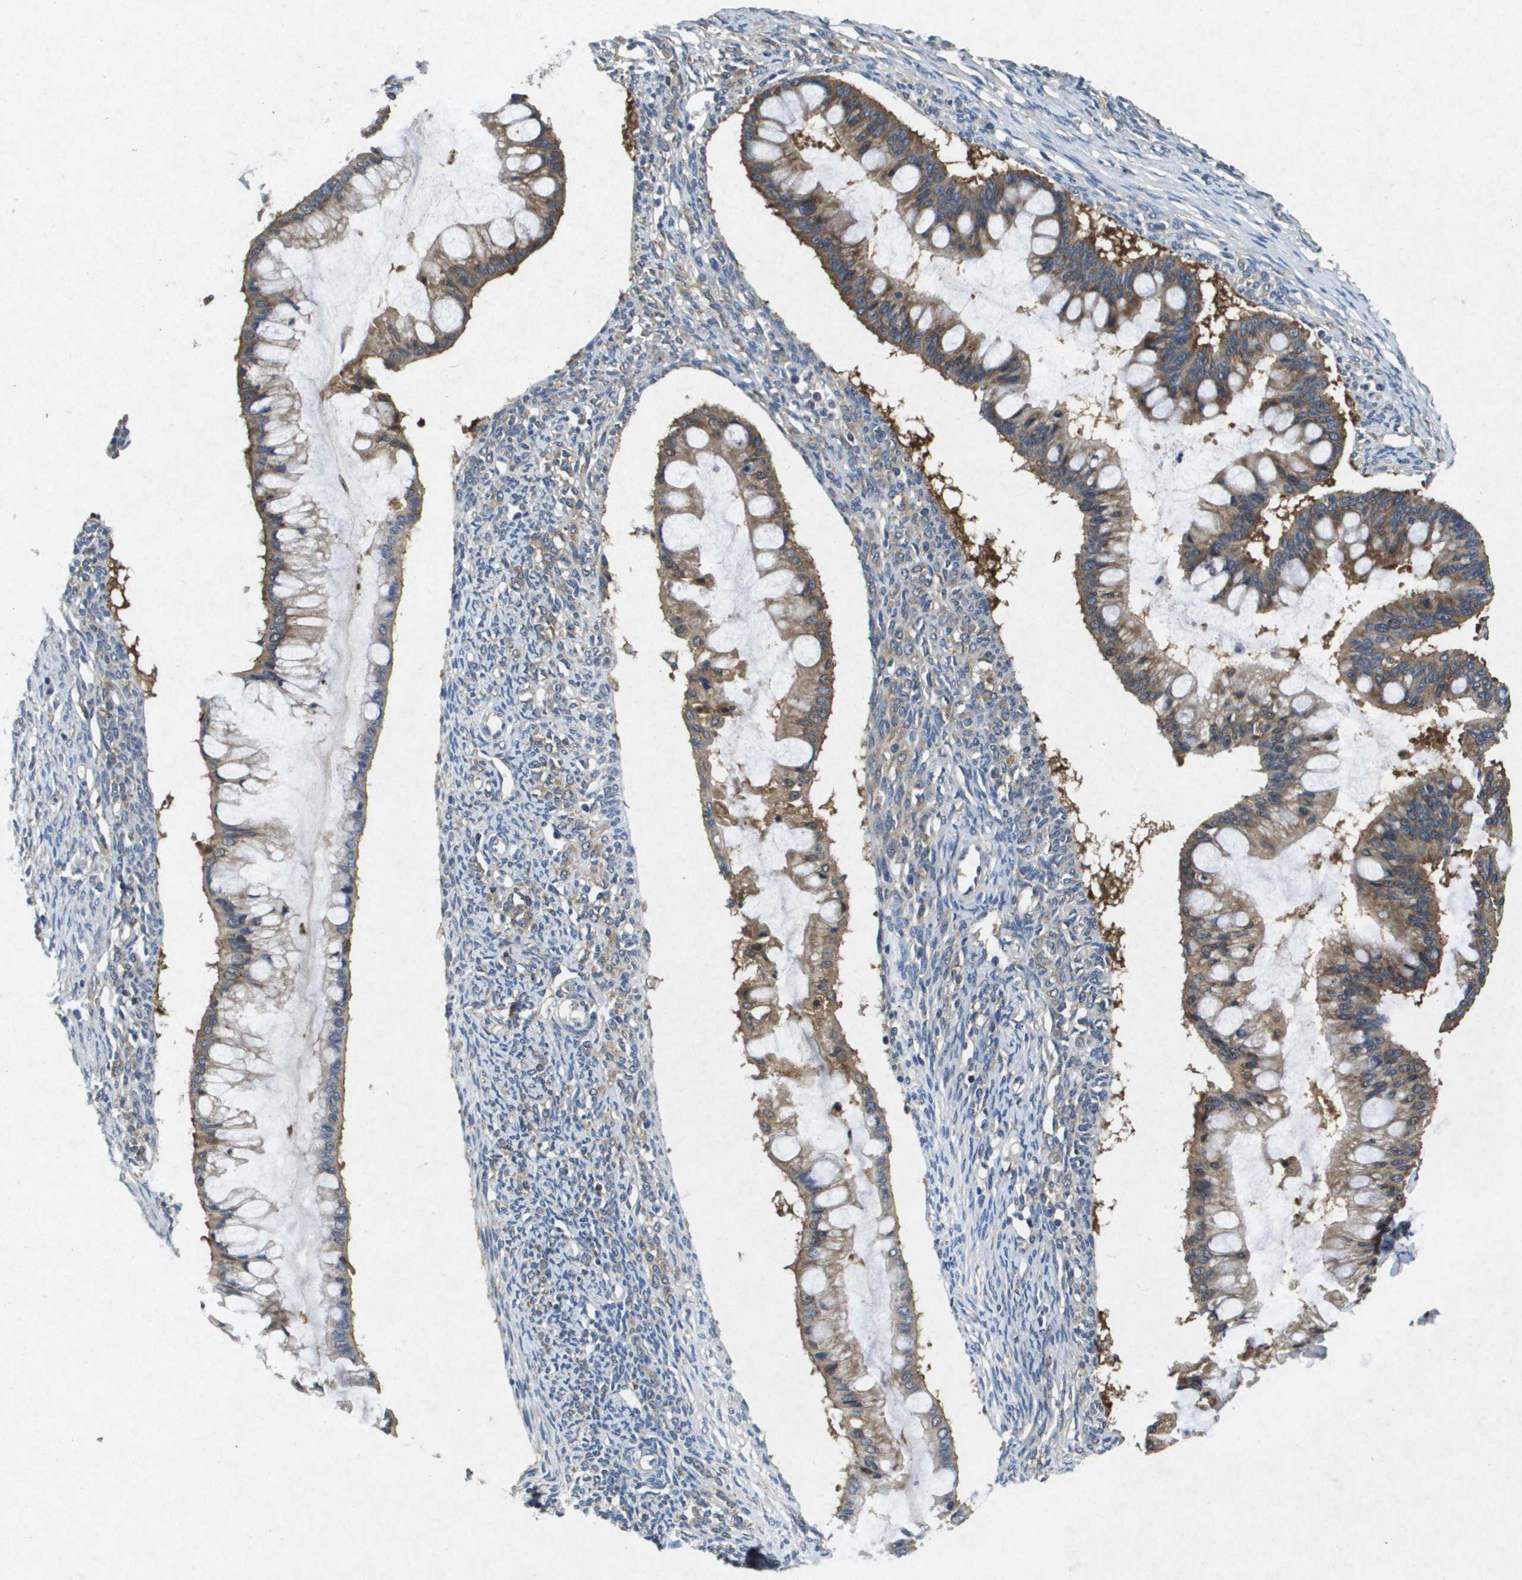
{"staining": {"intensity": "moderate", "quantity": ">75%", "location": "cytoplasmic/membranous"}, "tissue": "ovarian cancer", "cell_type": "Tumor cells", "image_type": "cancer", "snomed": [{"axis": "morphology", "description": "Cystadenocarcinoma, mucinous, NOS"}, {"axis": "topography", "description": "Ovary"}], "caption": "This histopathology image reveals ovarian cancer stained with IHC to label a protein in brown. The cytoplasmic/membranous of tumor cells show moderate positivity for the protein. Nuclei are counter-stained blue.", "gene": "PTPRT", "patient": {"sex": "female", "age": 73}}